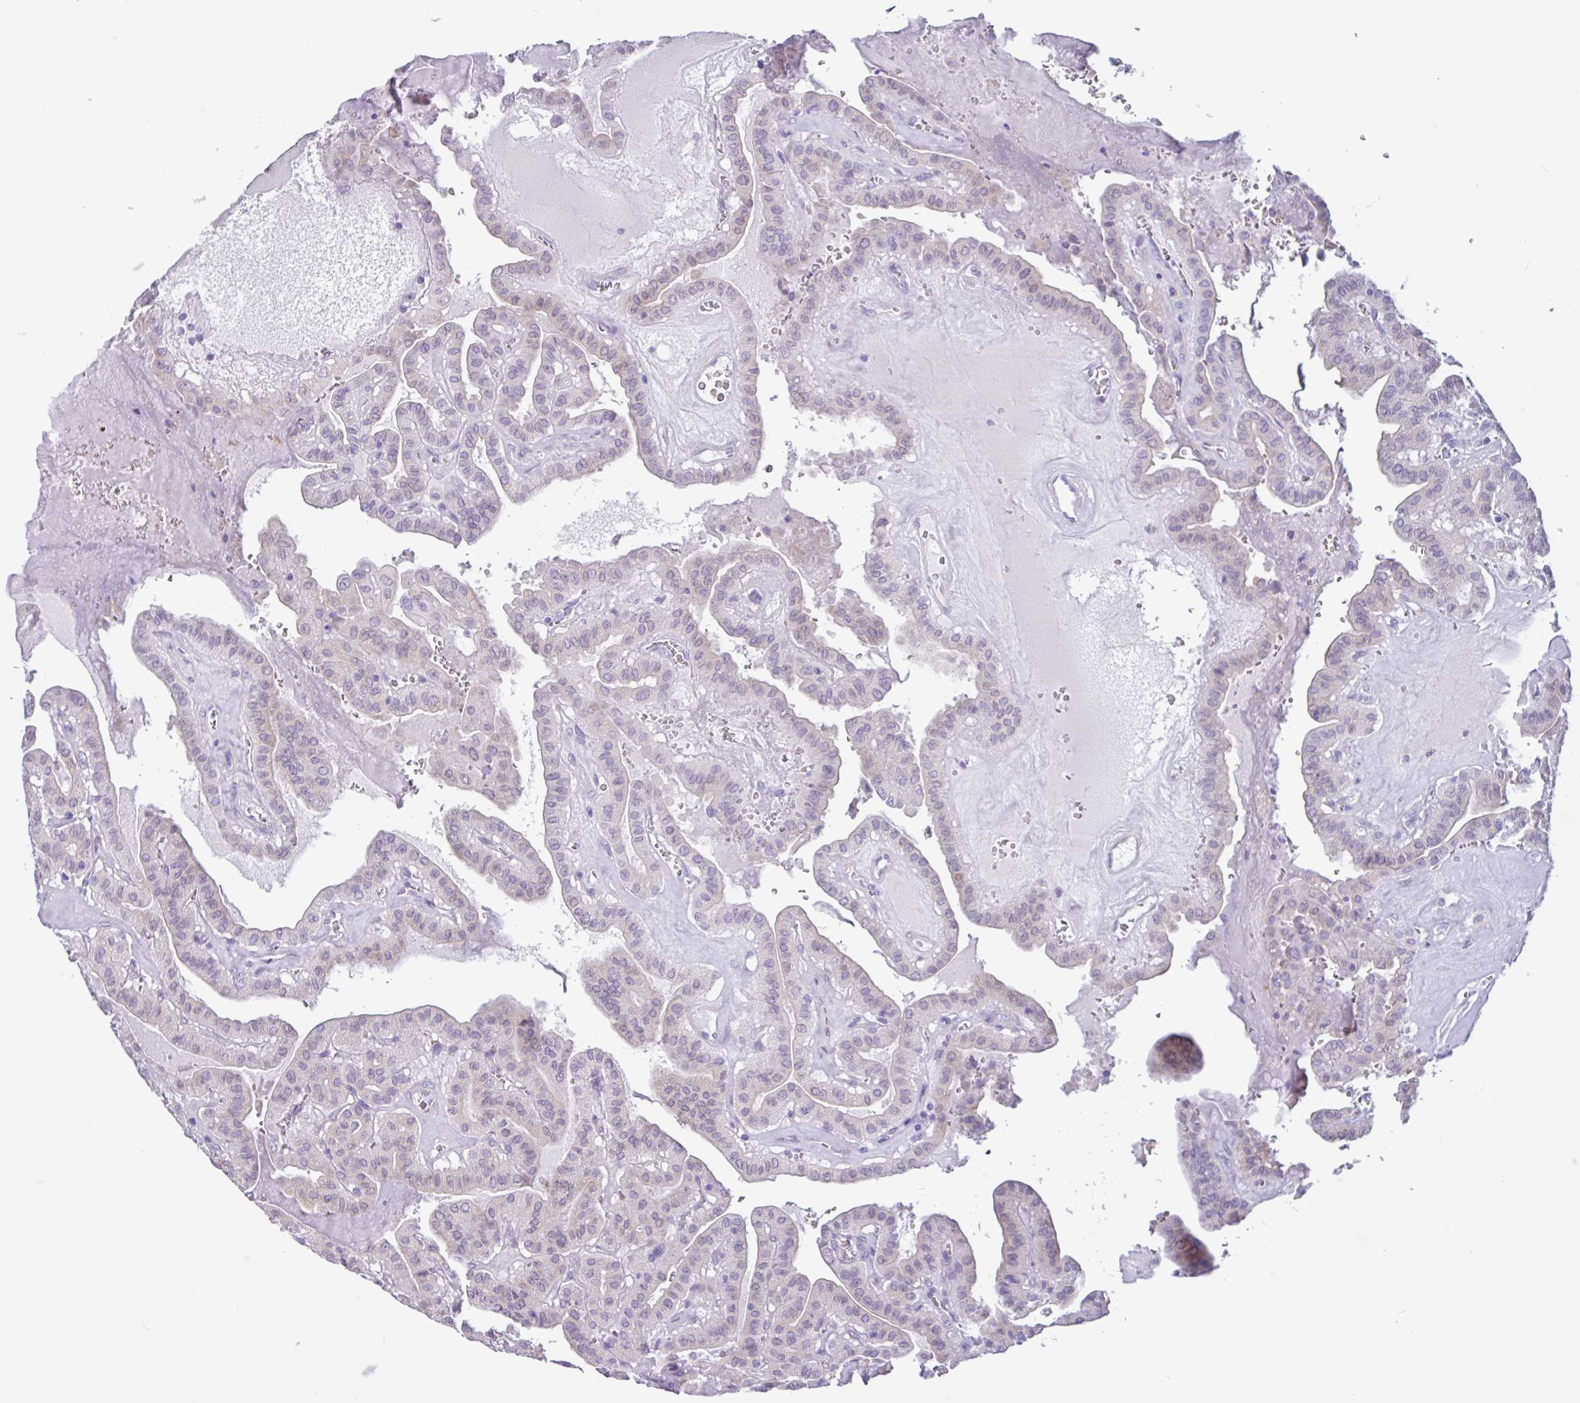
{"staining": {"intensity": "weak", "quantity": "<25%", "location": "cytoplasmic/membranous"}, "tissue": "thyroid cancer", "cell_type": "Tumor cells", "image_type": "cancer", "snomed": [{"axis": "morphology", "description": "Papillary adenocarcinoma, NOS"}, {"axis": "topography", "description": "Thyroid gland"}], "caption": "Thyroid papillary adenocarcinoma was stained to show a protein in brown. There is no significant positivity in tumor cells.", "gene": "SLC38A1", "patient": {"sex": "male", "age": 52}}